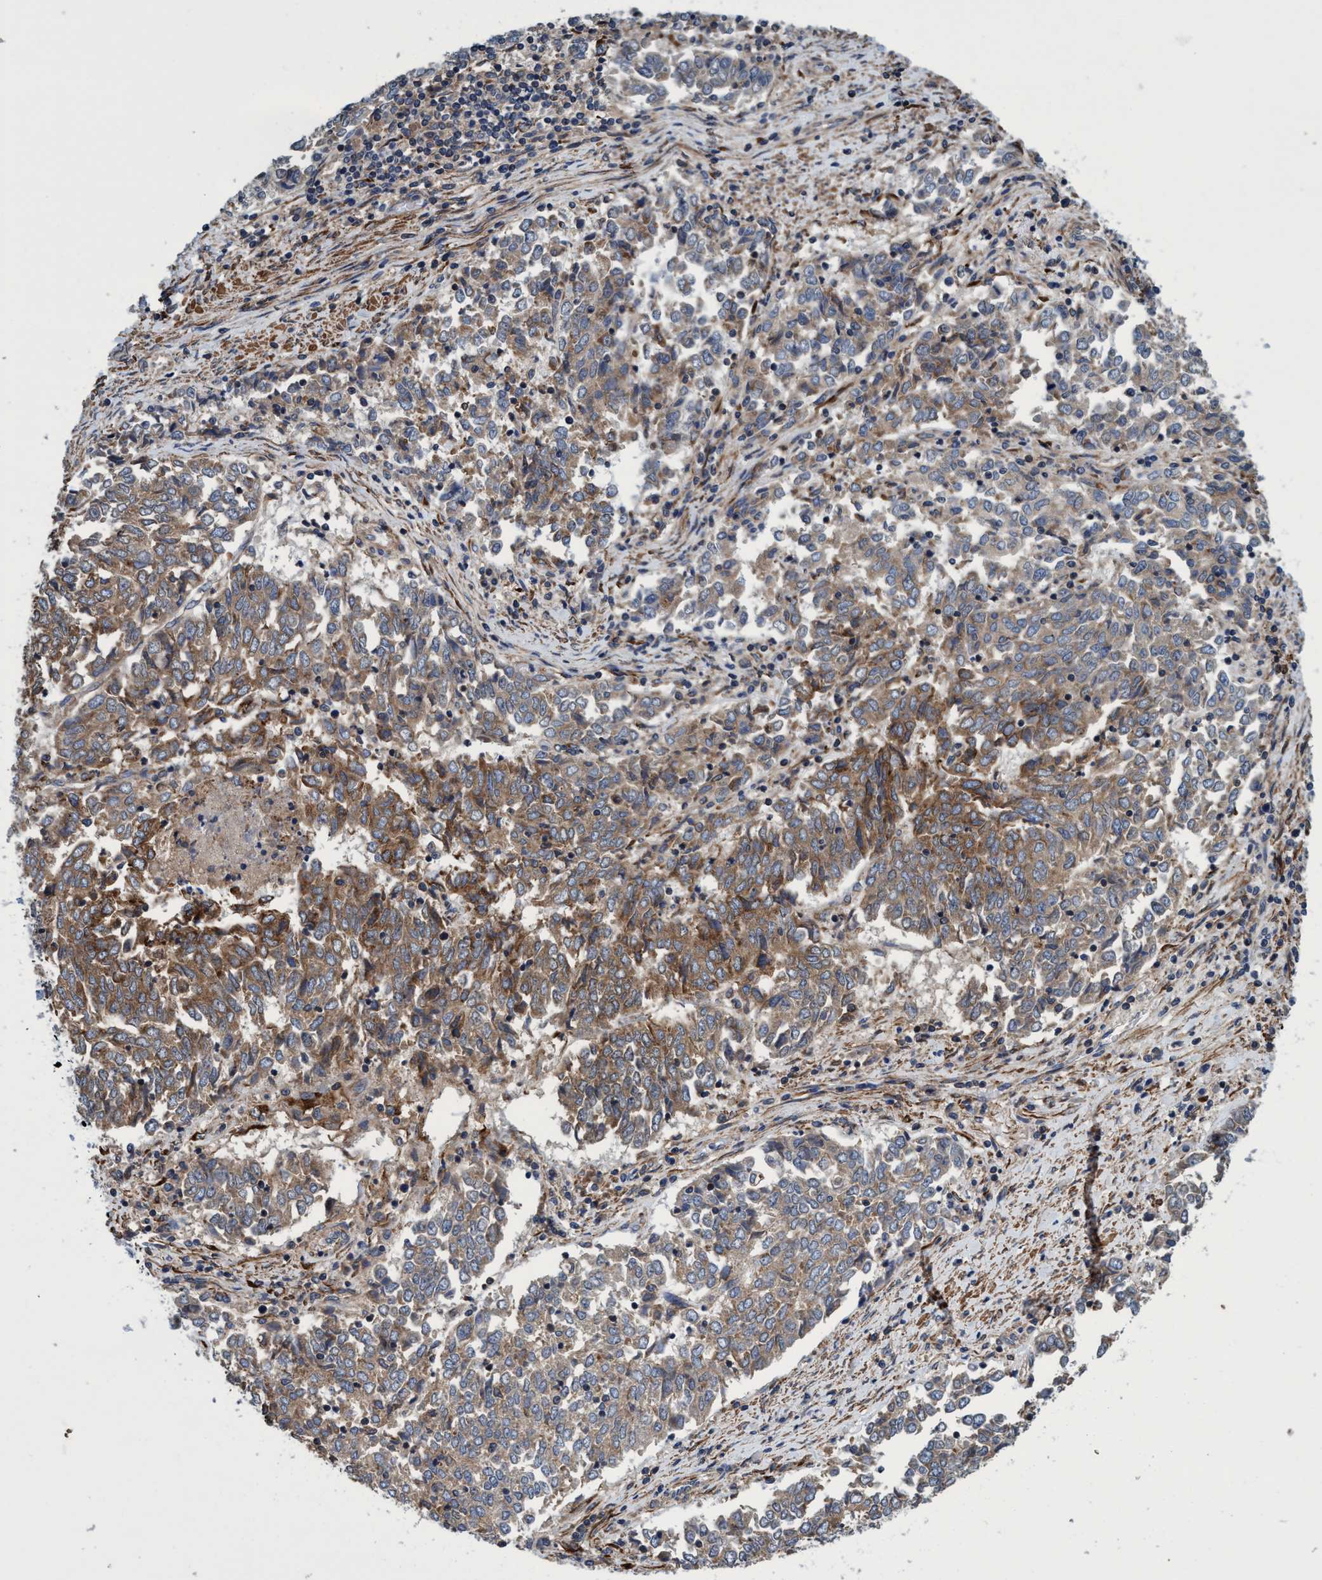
{"staining": {"intensity": "moderate", "quantity": ">75%", "location": "cytoplasmic/membranous"}, "tissue": "endometrial cancer", "cell_type": "Tumor cells", "image_type": "cancer", "snomed": [{"axis": "morphology", "description": "Adenocarcinoma, NOS"}, {"axis": "topography", "description": "Endometrium"}], "caption": "Protein expression analysis of human adenocarcinoma (endometrial) reveals moderate cytoplasmic/membranous expression in about >75% of tumor cells.", "gene": "CALCOCO2", "patient": {"sex": "female", "age": 80}}